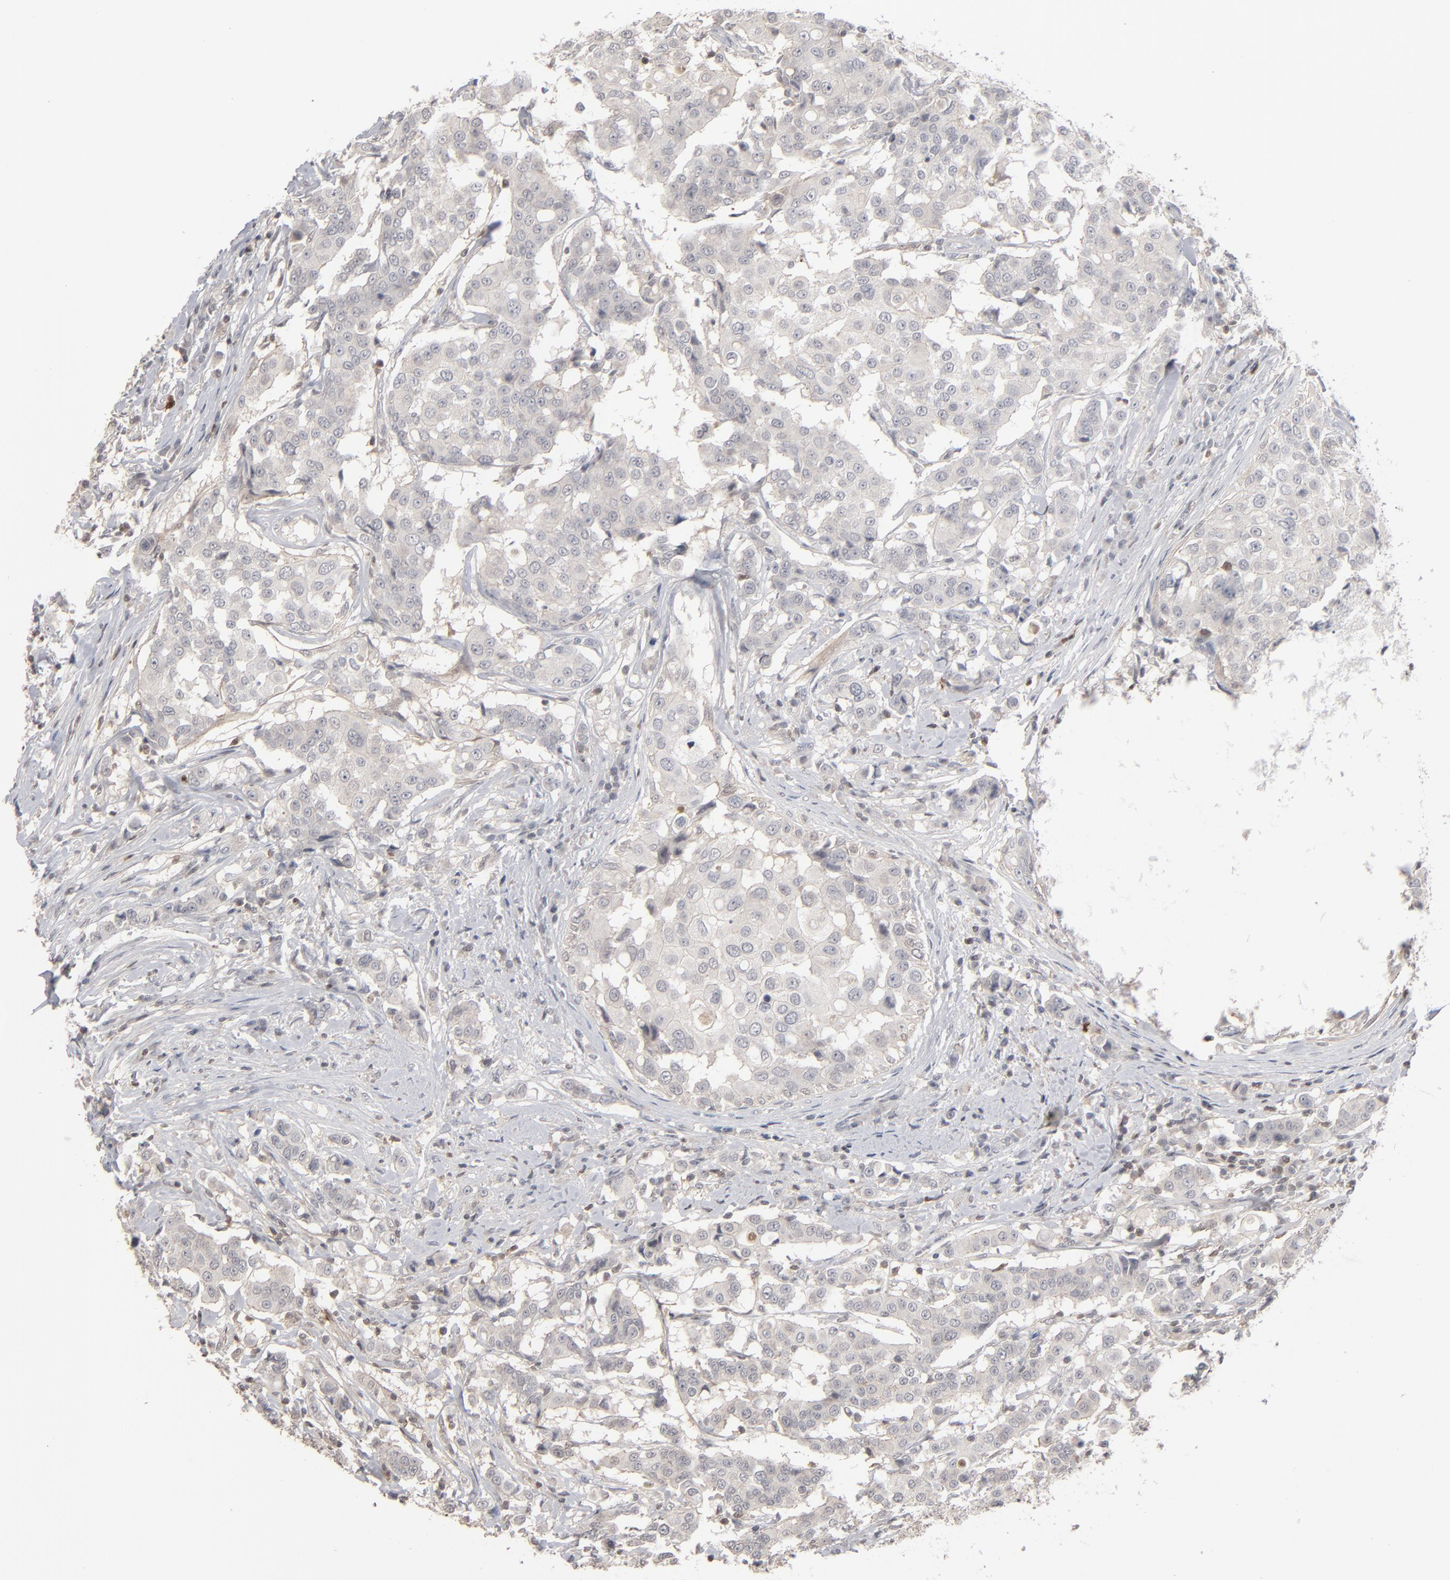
{"staining": {"intensity": "weak", "quantity": ">75%", "location": "cytoplasmic/membranous"}, "tissue": "breast cancer", "cell_type": "Tumor cells", "image_type": "cancer", "snomed": [{"axis": "morphology", "description": "Duct carcinoma"}, {"axis": "topography", "description": "Breast"}], "caption": "Protein expression by IHC reveals weak cytoplasmic/membranous expression in approximately >75% of tumor cells in breast cancer (intraductal carcinoma).", "gene": "STAT4", "patient": {"sex": "female", "age": 27}}